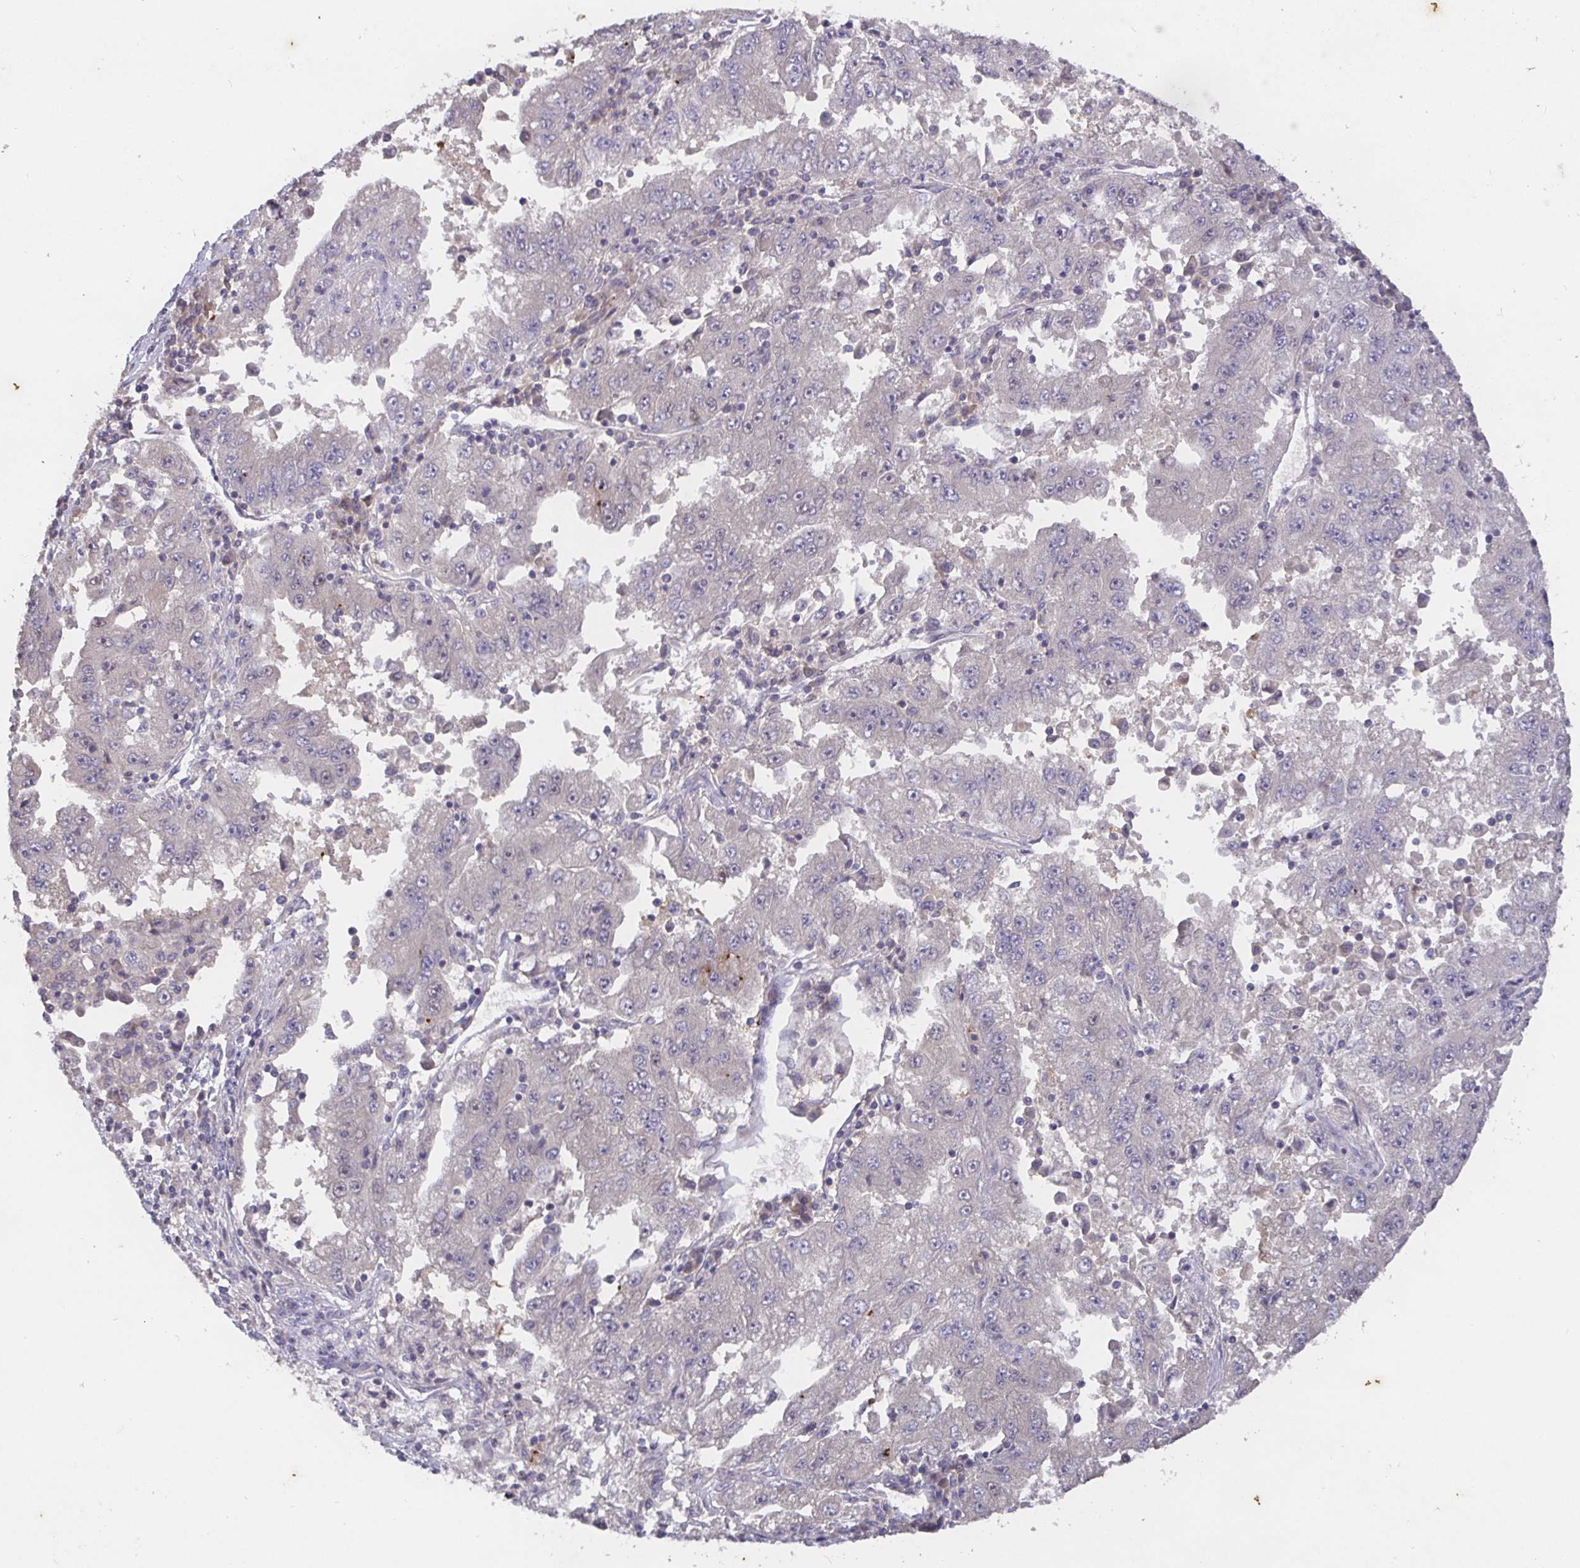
{"staining": {"intensity": "negative", "quantity": "none", "location": "none"}, "tissue": "lung cancer", "cell_type": "Tumor cells", "image_type": "cancer", "snomed": [{"axis": "morphology", "description": "Adenocarcinoma, NOS"}, {"axis": "morphology", "description": "Adenocarcinoma primary or metastatic"}, {"axis": "topography", "description": "Lung"}], "caption": "The histopathology image shows no staining of tumor cells in lung cancer (adenocarcinoma primary or metastatic).", "gene": "SHISA4", "patient": {"sex": "male", "age": 74}}